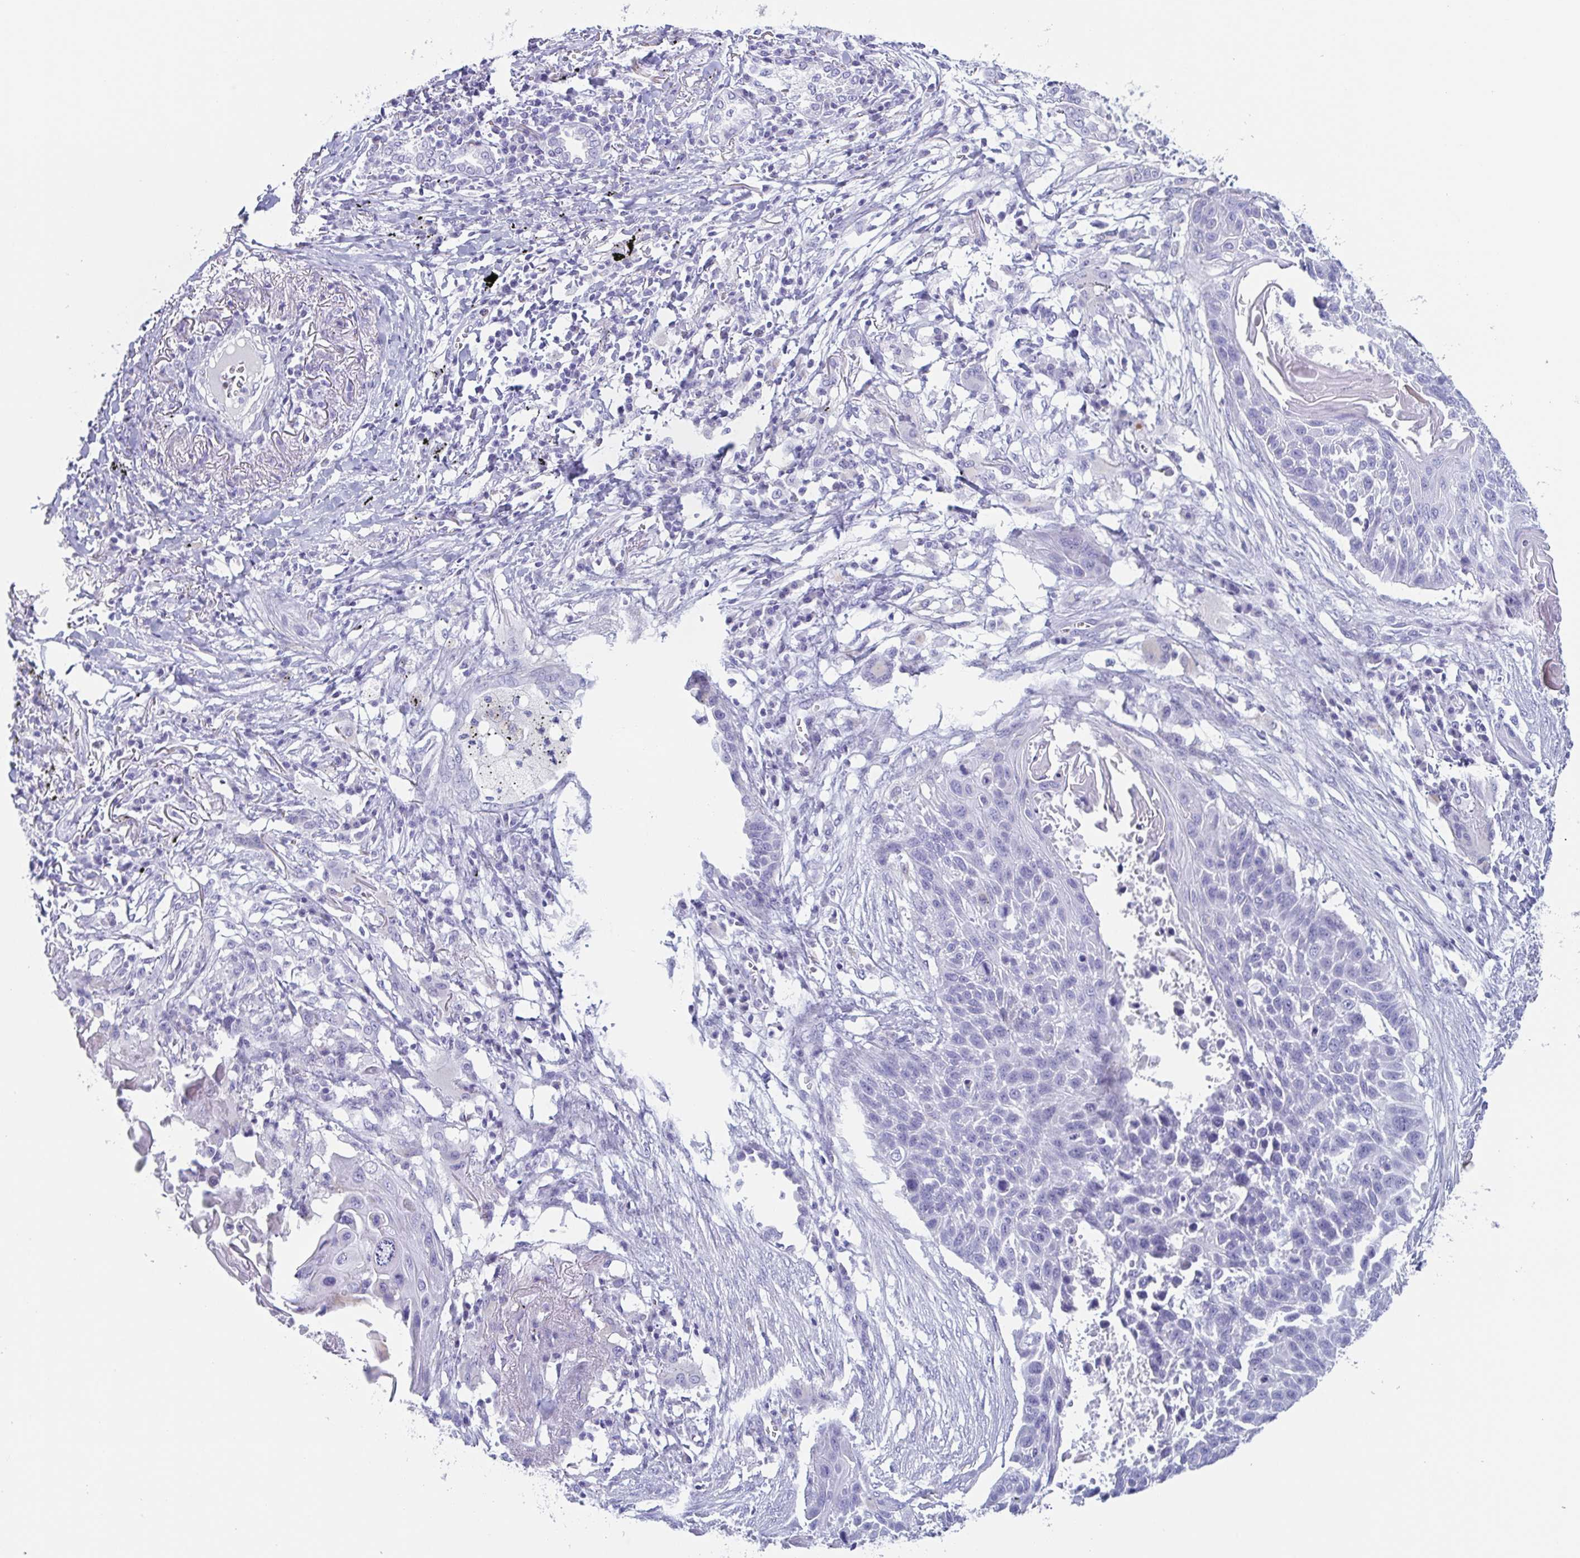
{"staining": {"intensity": "negative", "quantity": "none", "location": "none"}, "tissue": "lung cancer", "cell_type": "Tumor cells", "image_type": "cancer", "snomed": [{"axis": "morphology", "description": "Squamous cell carcinoma, NOS"}, {"axis": "topography", "description": "Lung"}], "caption": "Immunohistochemistry (IHC) photomicrograph of neoplastic tissue: human lung squamous cell carcinoma stained with DAB (3,3'-diaminobenzidine) displays no significant protein staining in tumor cells.", "gene": "TAGLN3", "patient": {"sex": "male", "age": 78}}